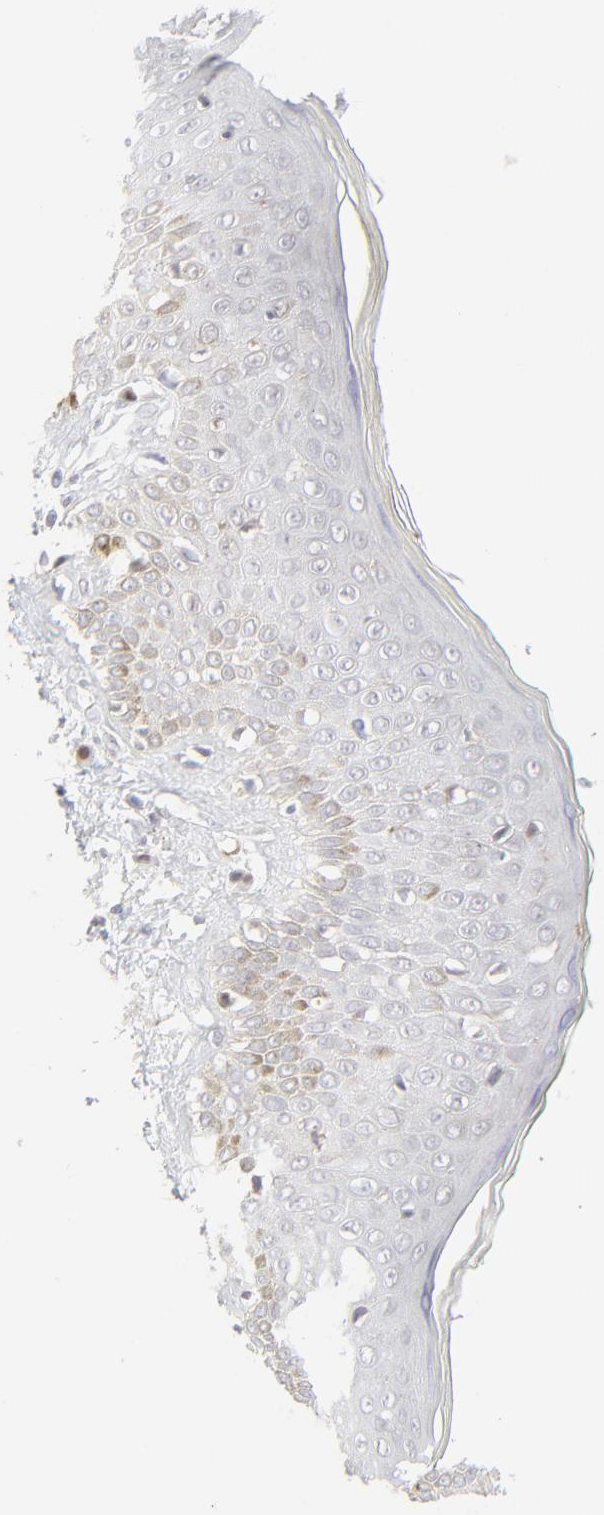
{"staining": {"intensity": "moderate", "quantity": "25%-75%", "location": "cytoplasmic/membranous"}, "tissue": "skin cancer", "cell_type": "Tumor cells", "image_type": "cancer", "snomed": [{"axis": "morphology", "description": "Squamous cell carcinoma, NOS"}, {"axis": "topography", "description": "Skin"}], "caption": "Skin squamous cell carcinoma was stained to show a protein in brown. There is medium levels of moderate cytoplasmic/membranous expression in about 25%-75% of tumor cells.", "gene": "PRKCB", "patient": {"sex": "female", "age": 59}}